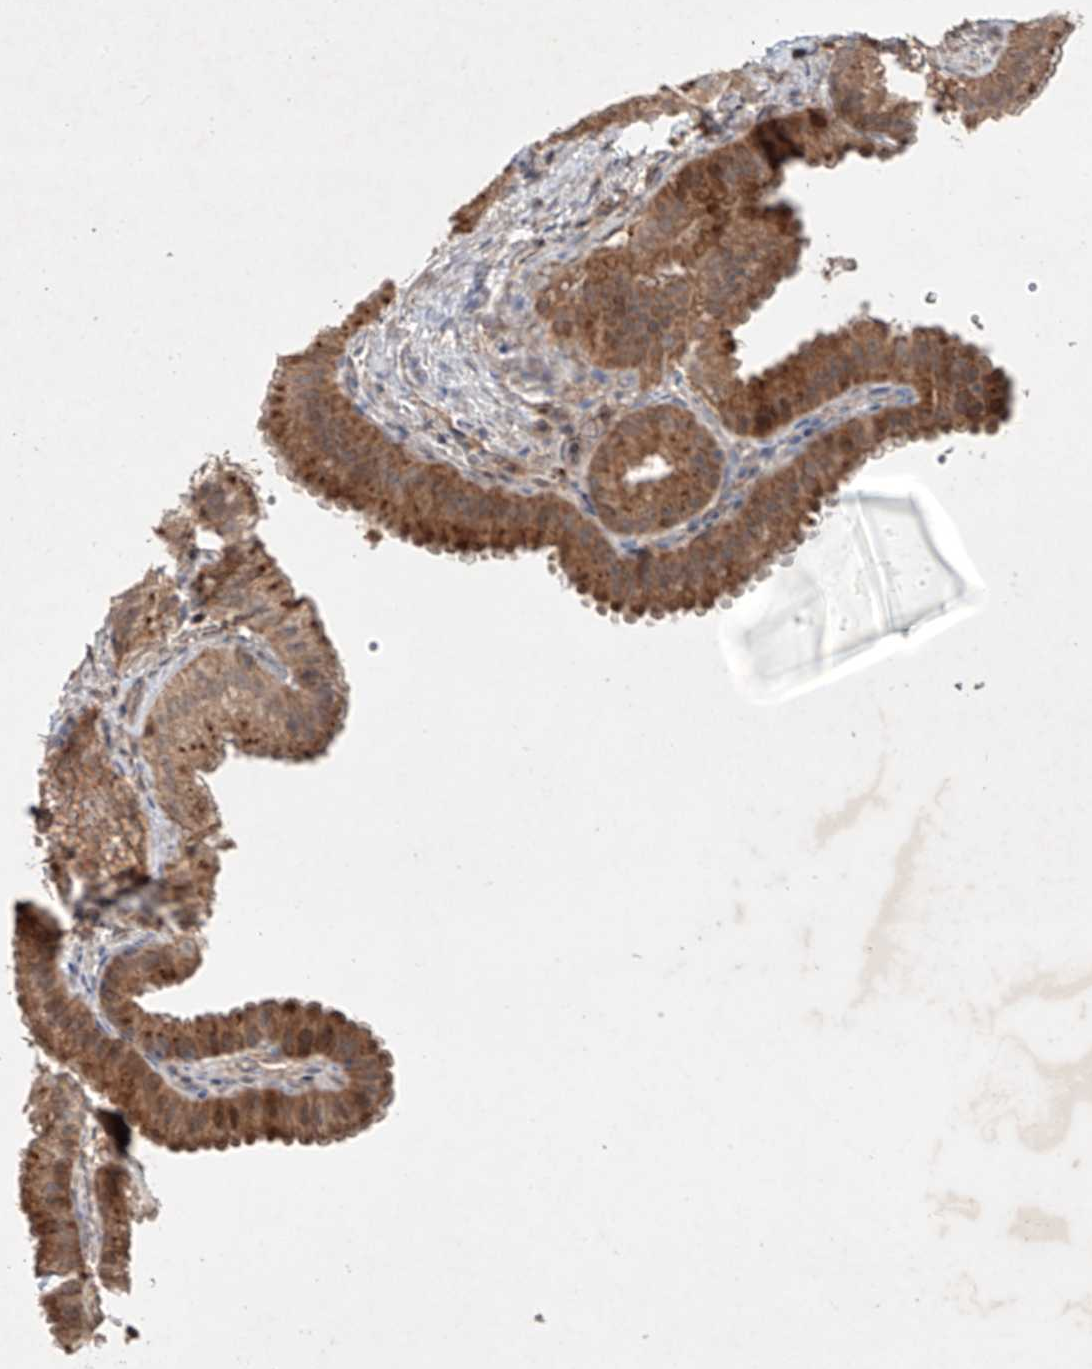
{"staining": {"intensity": "moderate", "quantity": ">75%", "location": "cytoplasmic/membranous"}, "tissue": "gallbladder", "cell_type": "Glandular cells", "image_type": "normal", "snomed": [{"axis": "morphology", "description": "Normal tissue, NOS"}, {"axis": "topography", "description": "Gallbladder"}], "caption": "Human gallbladder stained for a protein (brown) shows moderate cytoplasmic/membranous positive expression in about >75% of glandular cells.", "gene": "IER5", "patient": {"sex": "female", "age": 30}}